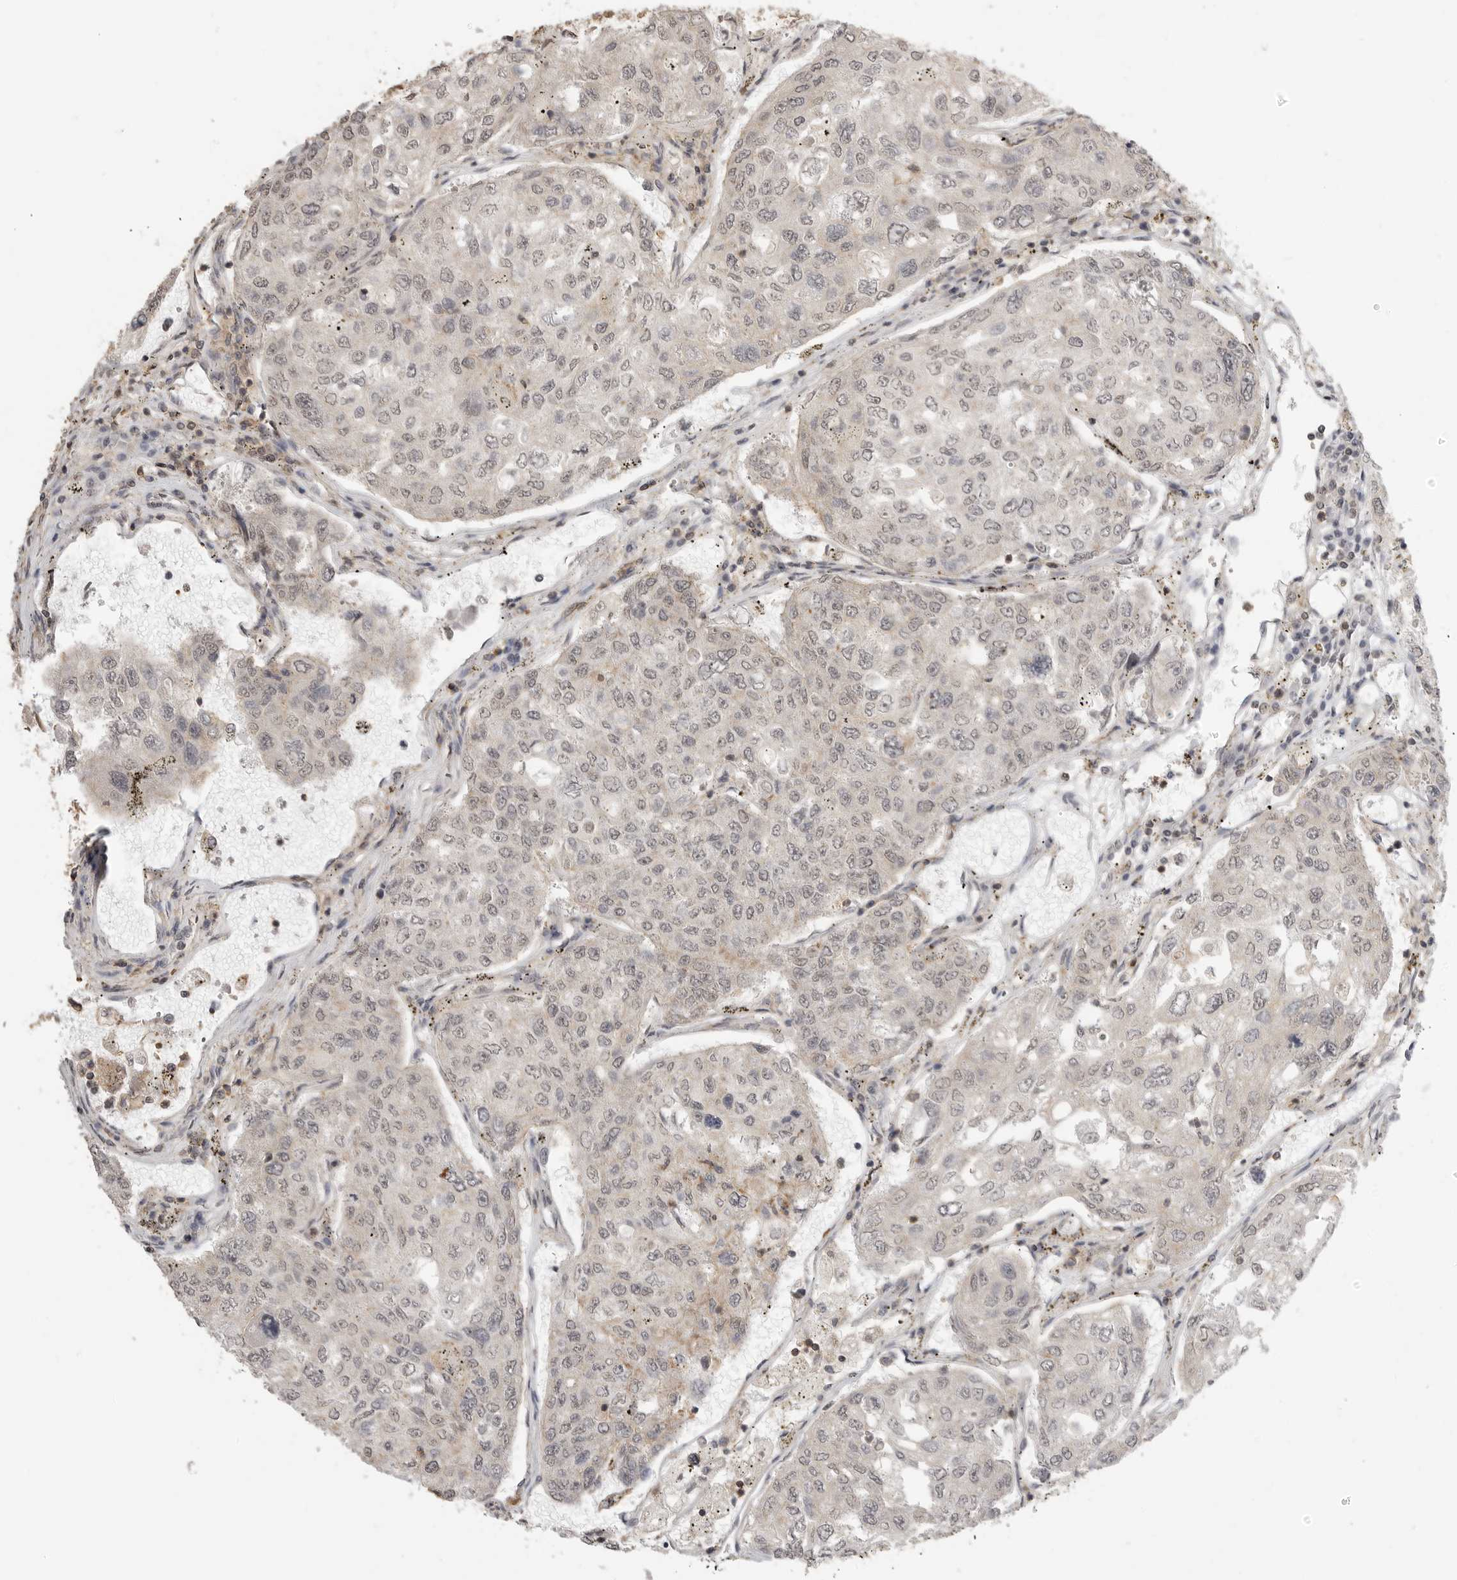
{"staining": {"intensity": "weak", "quantity": "<25%", "location": "cytoplasmic/membranous,nuclear"}, "tissue": "urothelial cancer", "cell_type": "Tumor cells", "image_type": "cancer", "snomed": [{"axis": "morphology", "description": "Urothelial carcinoma, High grade"}, {"axis": "topography", "description": "Lymph node"}, {"axis": "topography", "description": "Urinary bladder"}], "caption": "The histopathology image displays no significant positivity in tumor cells of high-grade urothelial carcinoma.", "gene": "GPC2", "patient": {"sex": "male", "age": 51}}